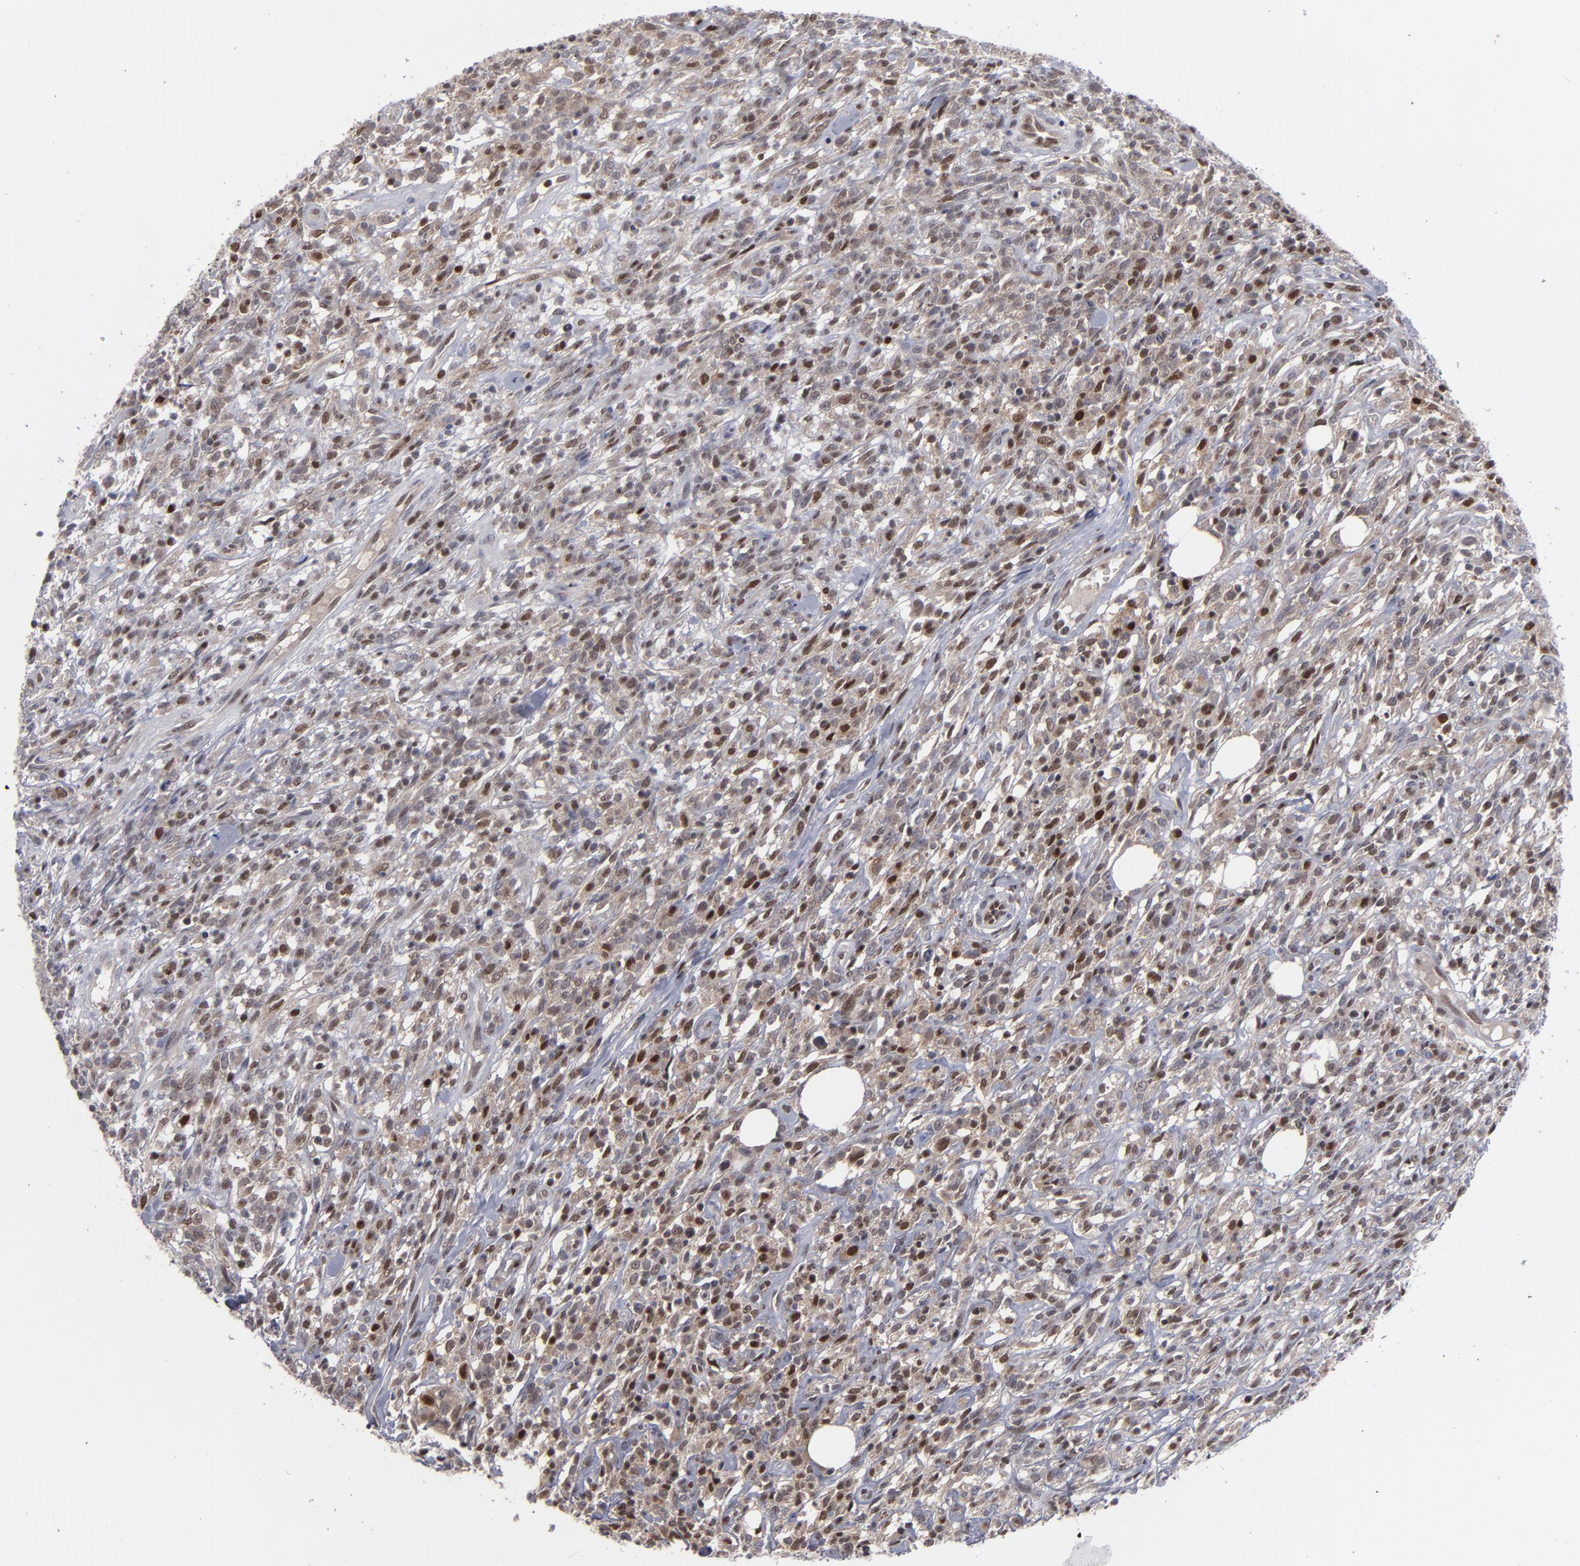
{"staining": {"intensity": "moderate", "quantity": "25%-75%", "location": "cytoplasmic/membranous,nuclear"}, "tissue": "lymphoma", "cell_type": "Tumor cells", "image_type": "cancer", "snomed": [{"axis": "morphology", "description": "Malignant lymphoma, non-Hodgkin's type, High grade"}, {"axis": "topography", "description": "Lymph node"}], "caption": "Immunohistochemistry (DAB (3,3'-diaminobenzidine)) staining of human malignant lymphoma, non-Hodgkin's type (high-grade) displays moderate cytoplasmic/membranous and nuclear protein positivity in about 25%-75% of tumor cells.", "gene": "GSR", "patient": {"sex": "female", "age": 73}}